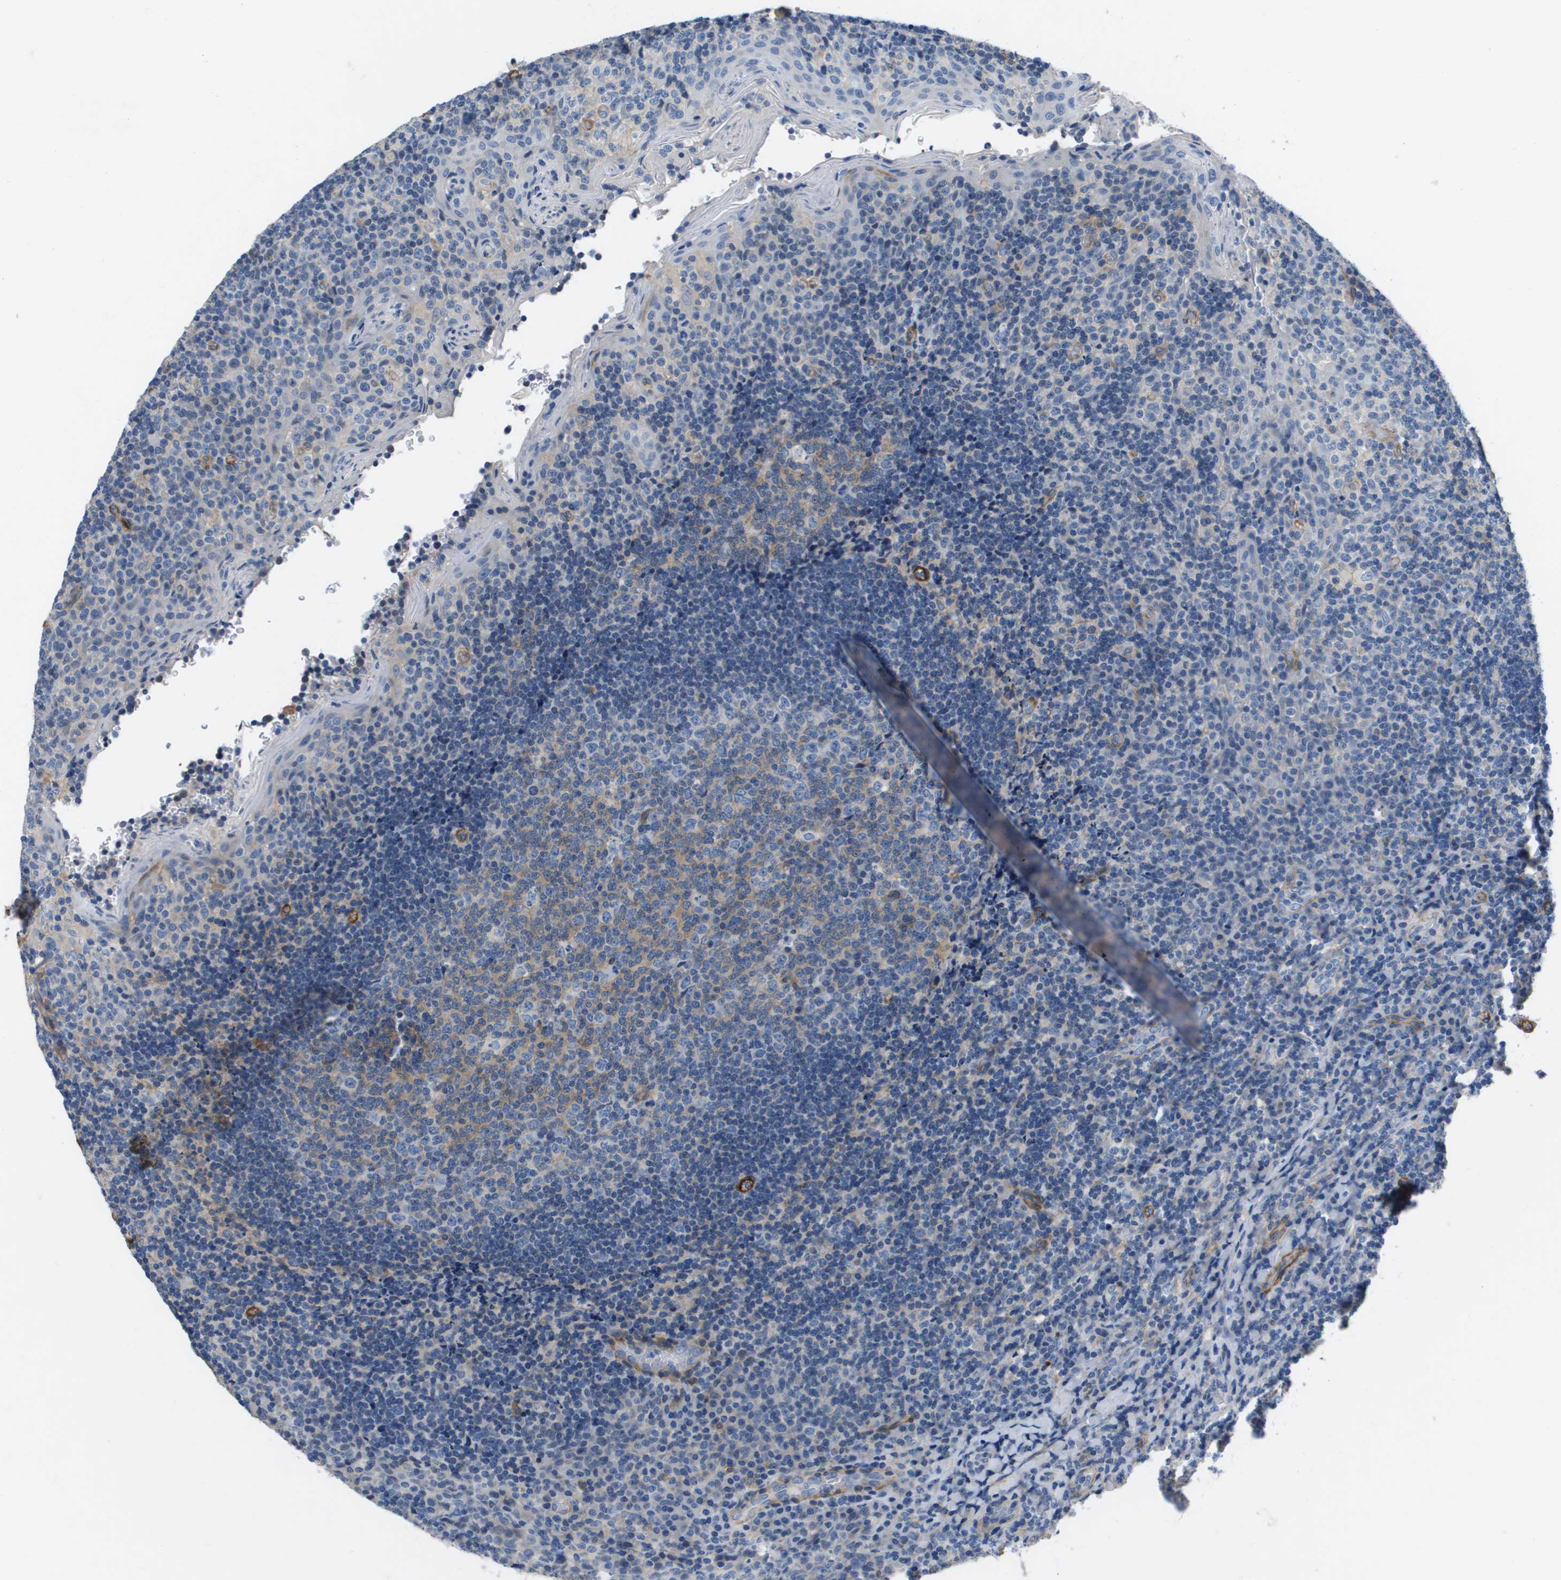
{"staining": {"intensity": "weak", "quantity": "<25%", "location": "cytoplasmic/membranous"}, "tissue": "tonsil", "cell_type": "Germinal center cells", "image_type": "normal", "snomed": [{"axis": "morphology", "description": "Normal tissue, NOS"}, {"axis": "topography", "description": "Tonsil"}], "caption": "Micrograph shows no protein staining in germinal center cells of unremarkable tonsil.", "gene": "LPP", "patient": {"sex": "male", "age": 17}}